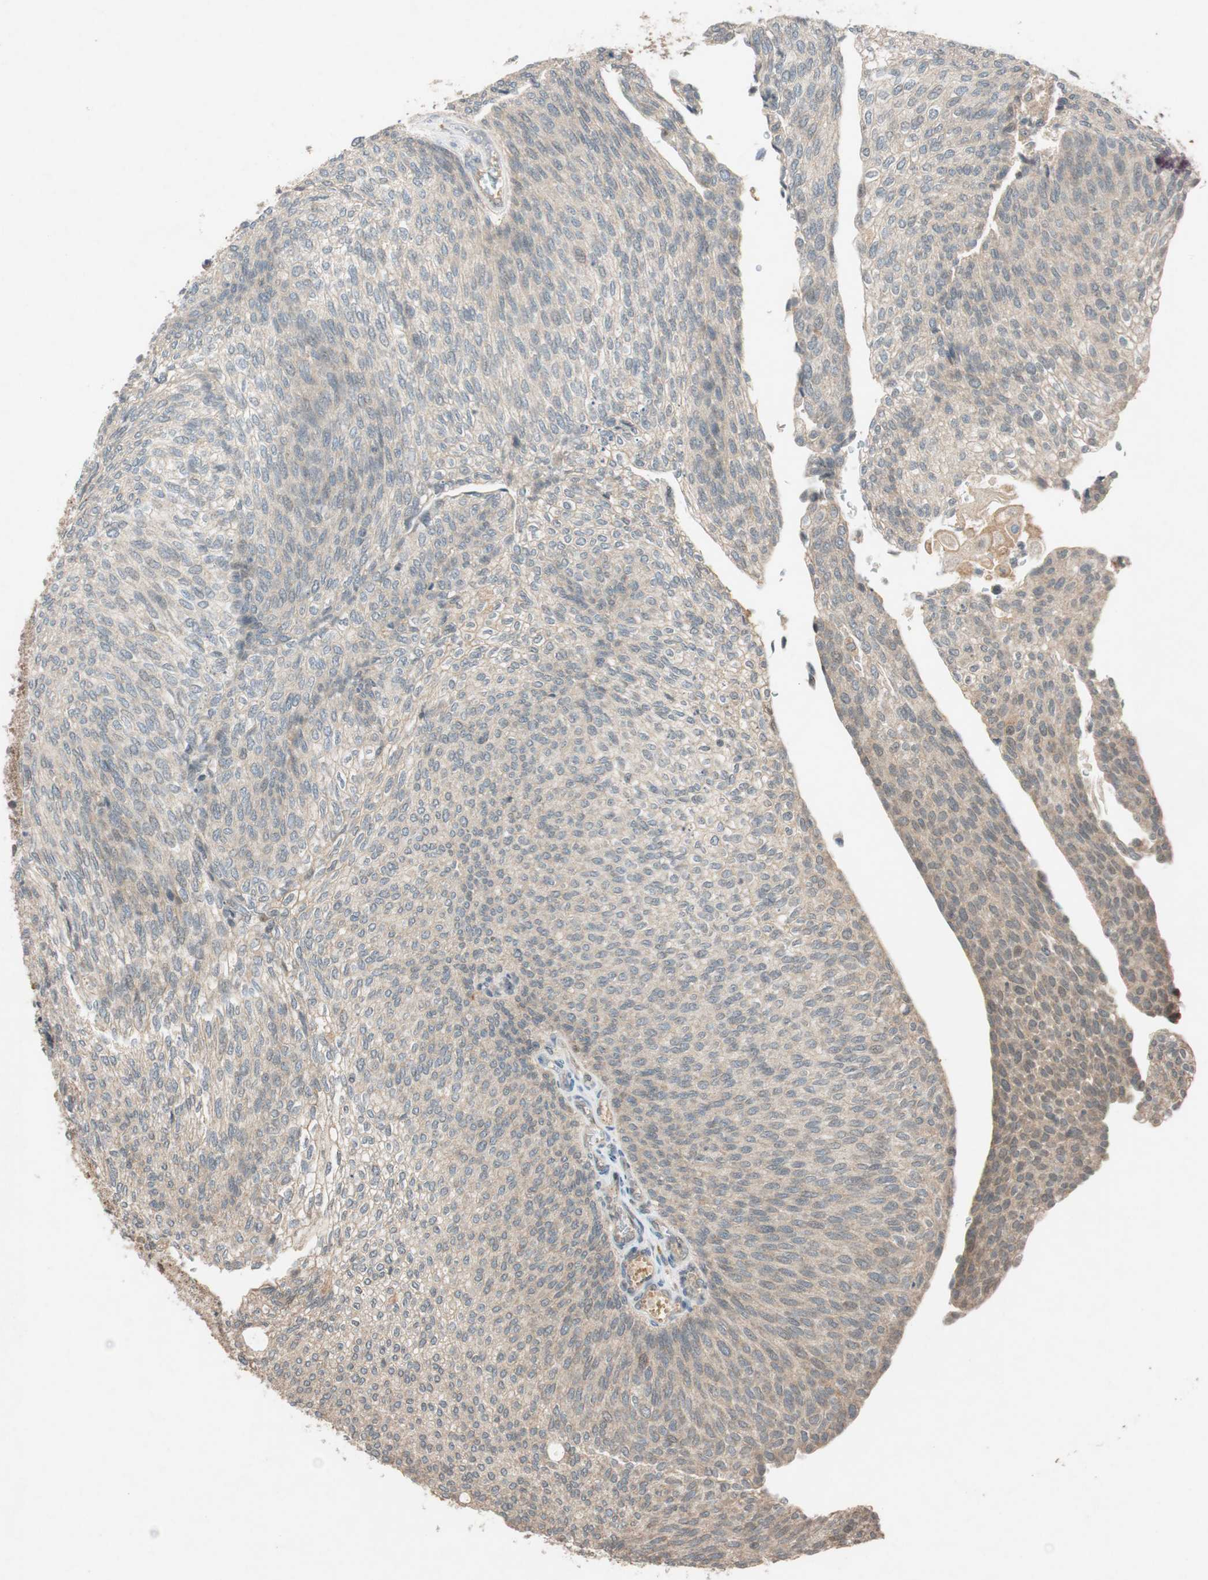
{"staining": {"intensity": "weak", "quantity": ">75%", "location": "cytoplasmic/membranous"}, "tissue": "urothelial cancer", "cell_type": "Tumor cells", "image_type": "cancer", "snomed": [{"axis": "morphology", "description": "Urothelial carcinoma, Low grade"}, {"axis": "topography", "description": "Urinary bladder"}], "caption": "Tumor cells demonstrate weak cytoplasmic/membranous expression in approximately >75% of cells in urothelial carcinoma (low-grade).", "gene": "GLB1", "patient": {"sex": "female", "age": 79}}